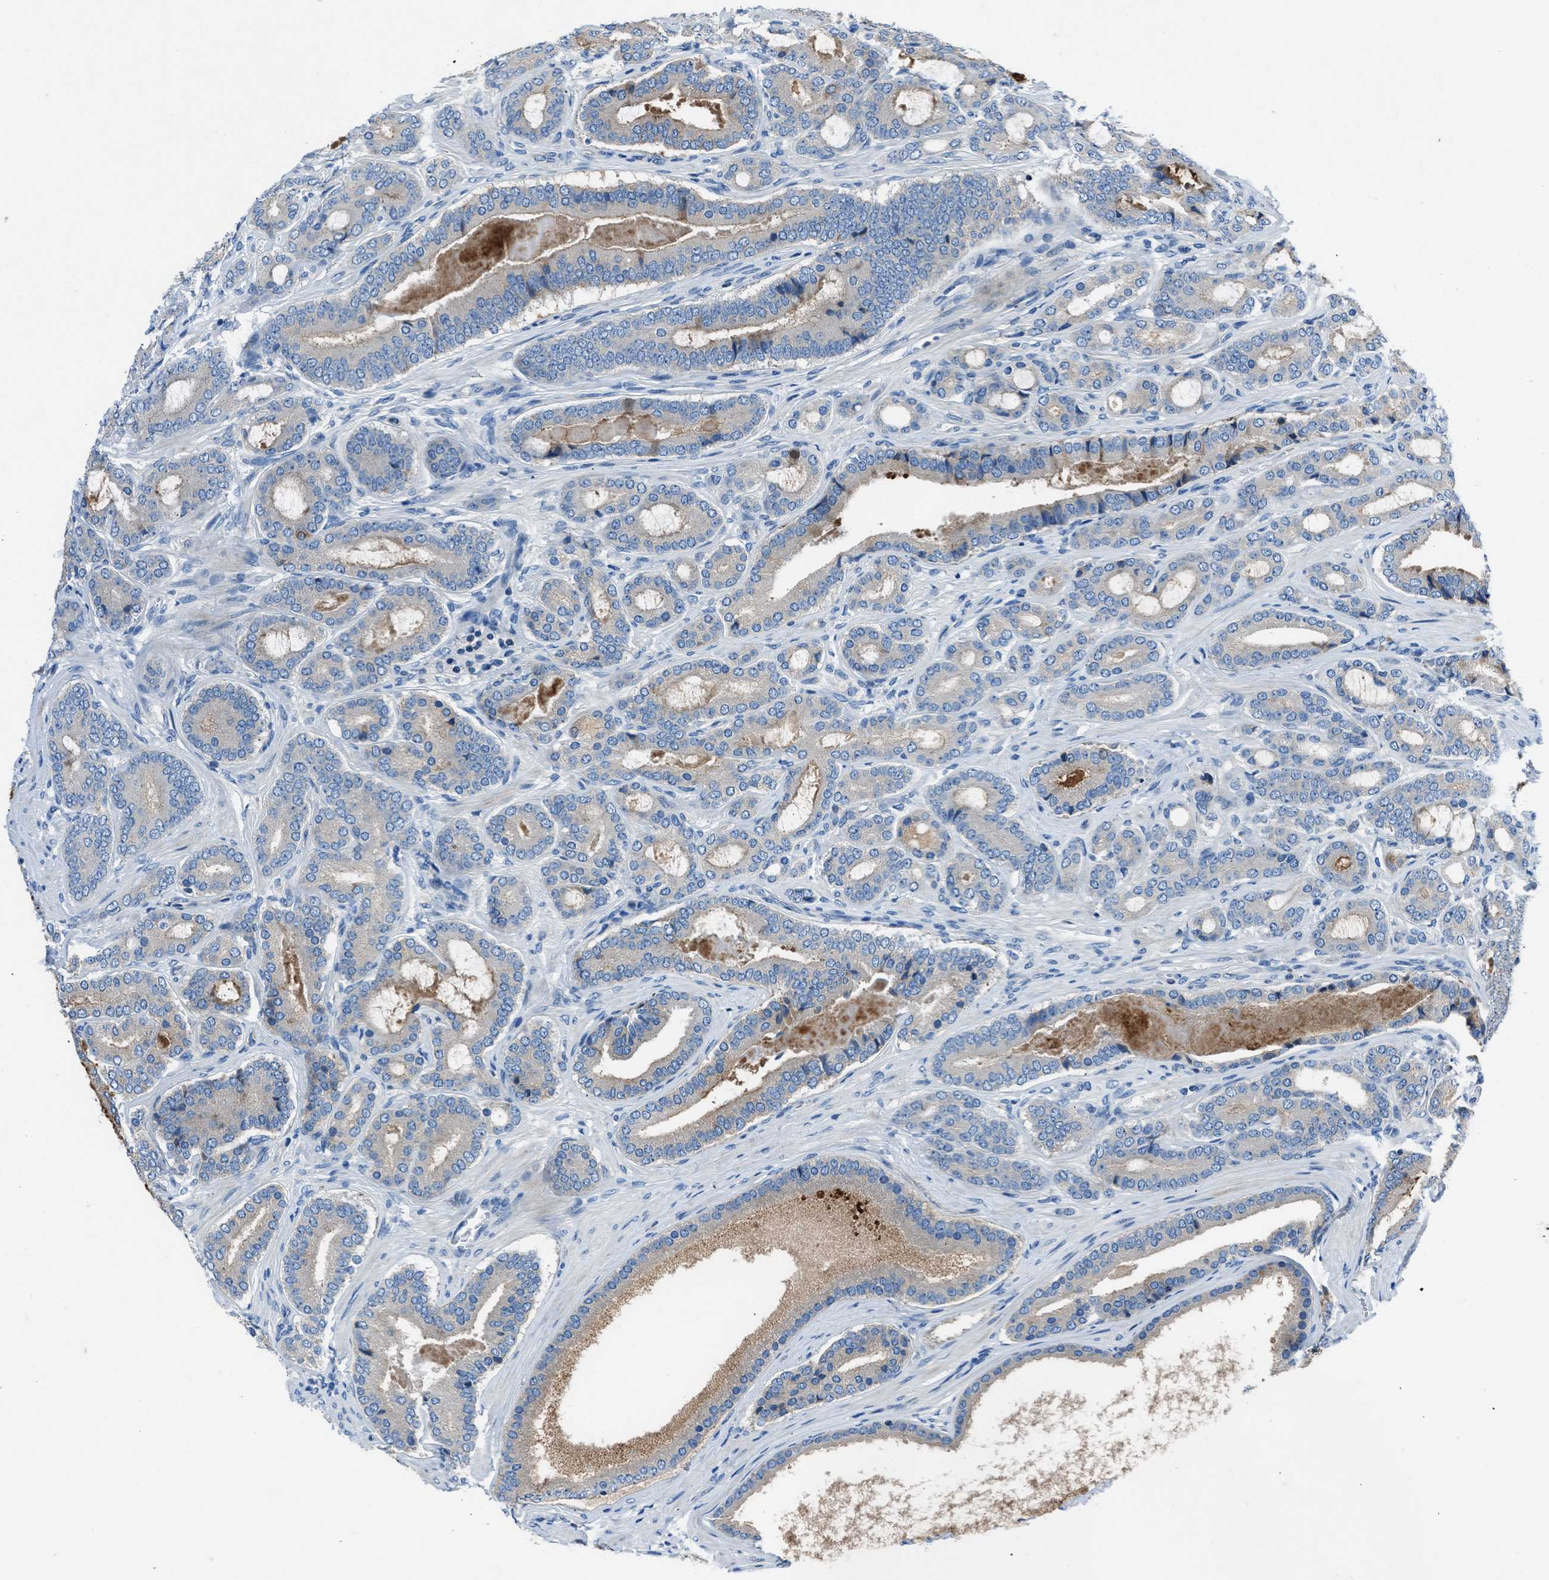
{"staining": {"intensity": "negative", "quantity": "none", "location": "none"}, "tissue": "prostate cancer", "cell_type": "Tumor cells", "image_type": "cancer", "snomed": [{"axis": "morphology", "description": "Adenocarcinoma, High grade"}, {"axis": "topography", "description": "Prostate"}], "caption": "Prostate adenocarcinoma (high-grade) was stained to show a protein in brown. There is no significant positivity in tumor cells.", "gene": "SLC38A6", "patient": {"sex": "male", "age": 60}}